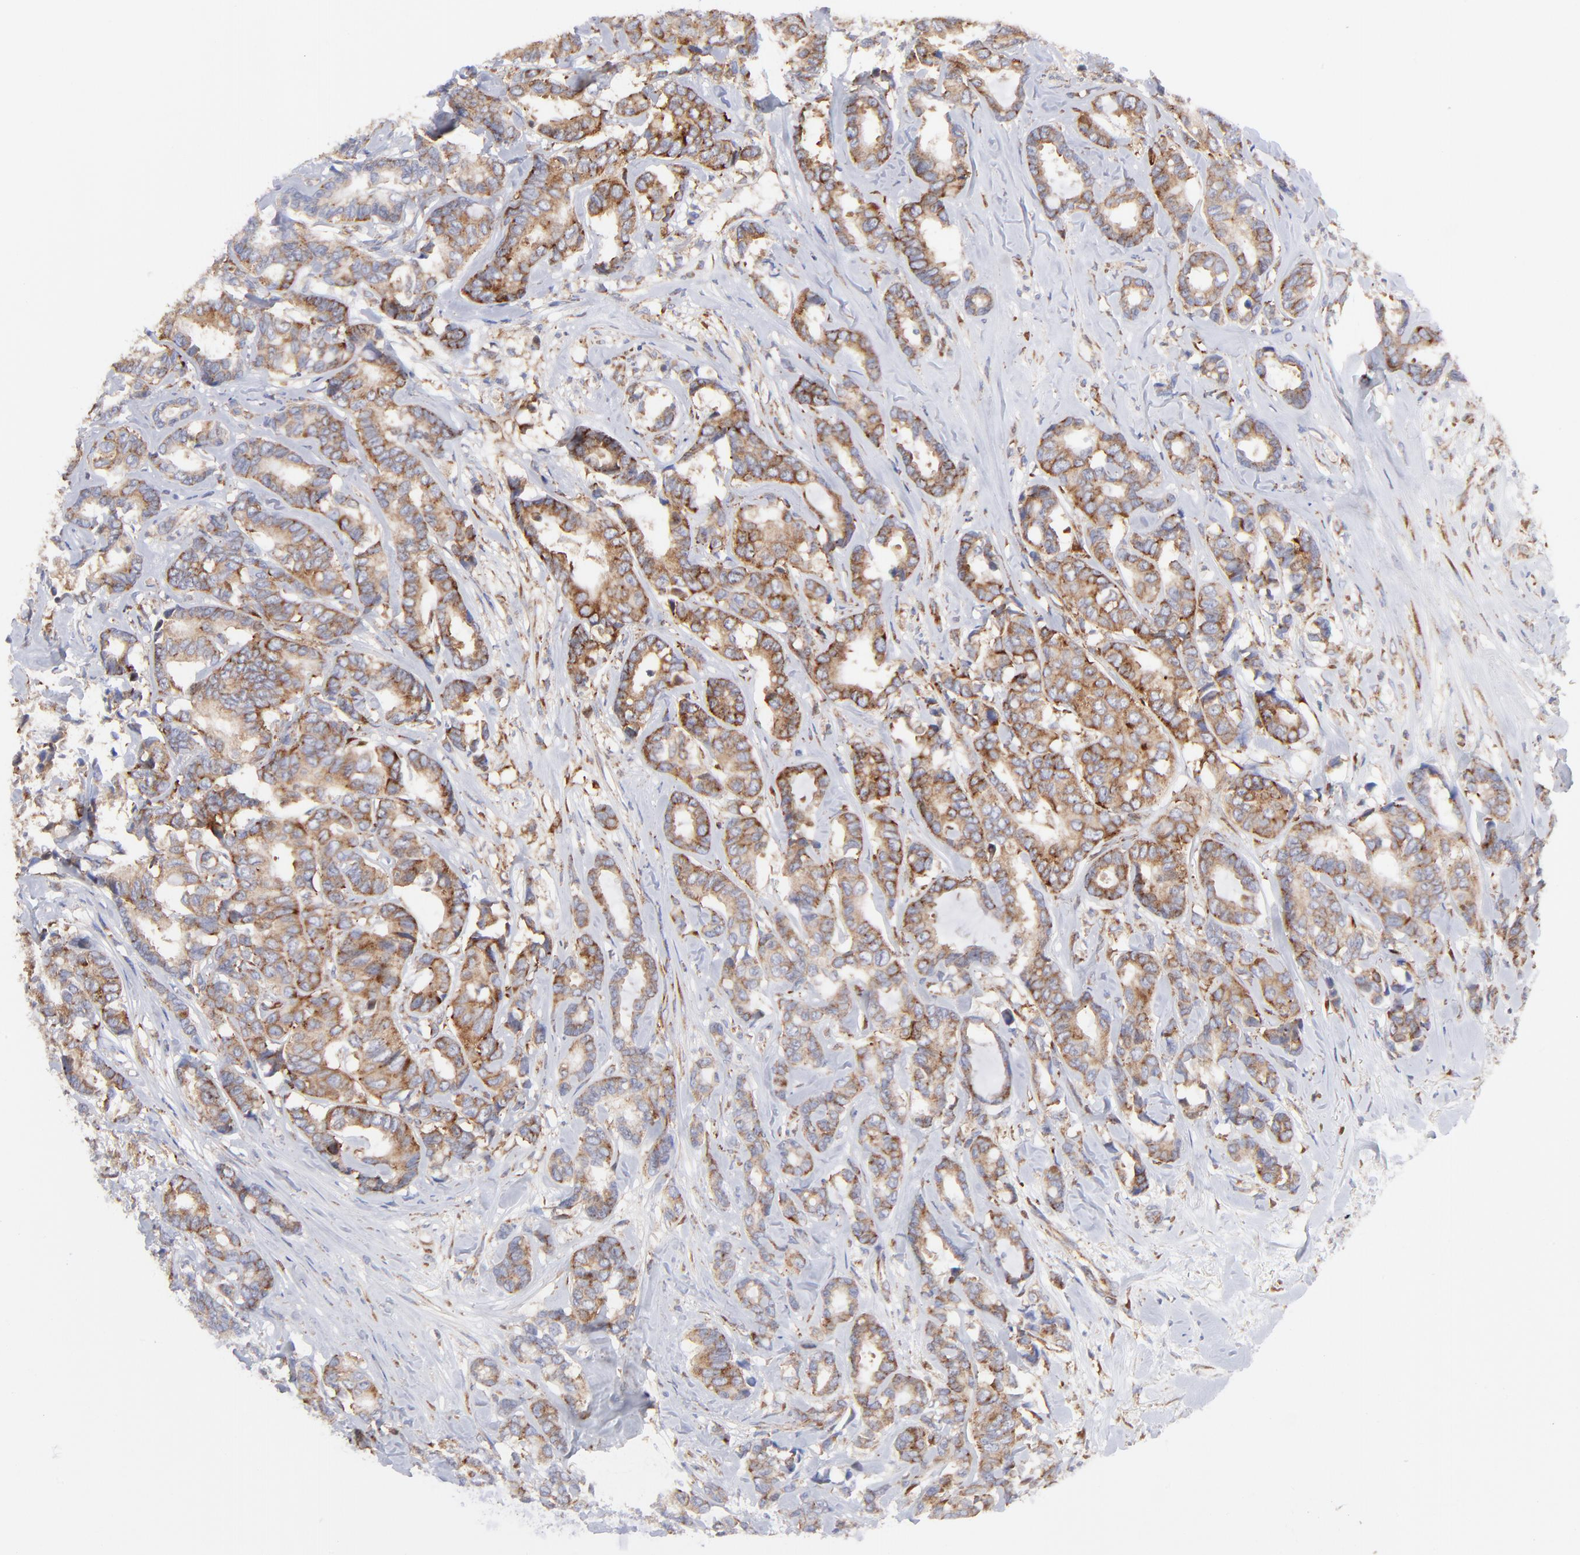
{"staining": {"intensity": "moderate", "quantity": ">75%", "location": "cytoplasmic/membranous"}, "tissue": "breast cancer", "cell_type": "Tumor cells", "image_type": "cancer", "snomed": [{"axis": "morphology", "description": "Duct carcinoma"}, {"axis": "topography", "description": "Breast"}], "caption": "This micrograph displays breast intraductal carcinoma stained with immunohistochemistry (IHC) to label a protein in brown. The cytoplasmic/membranous of tumor cells show moderate positivity for the protein. Nuclei are counter-stained blue.", "gene": "EIF2AK2", "patient": {"sex": "female", "age": 87}}